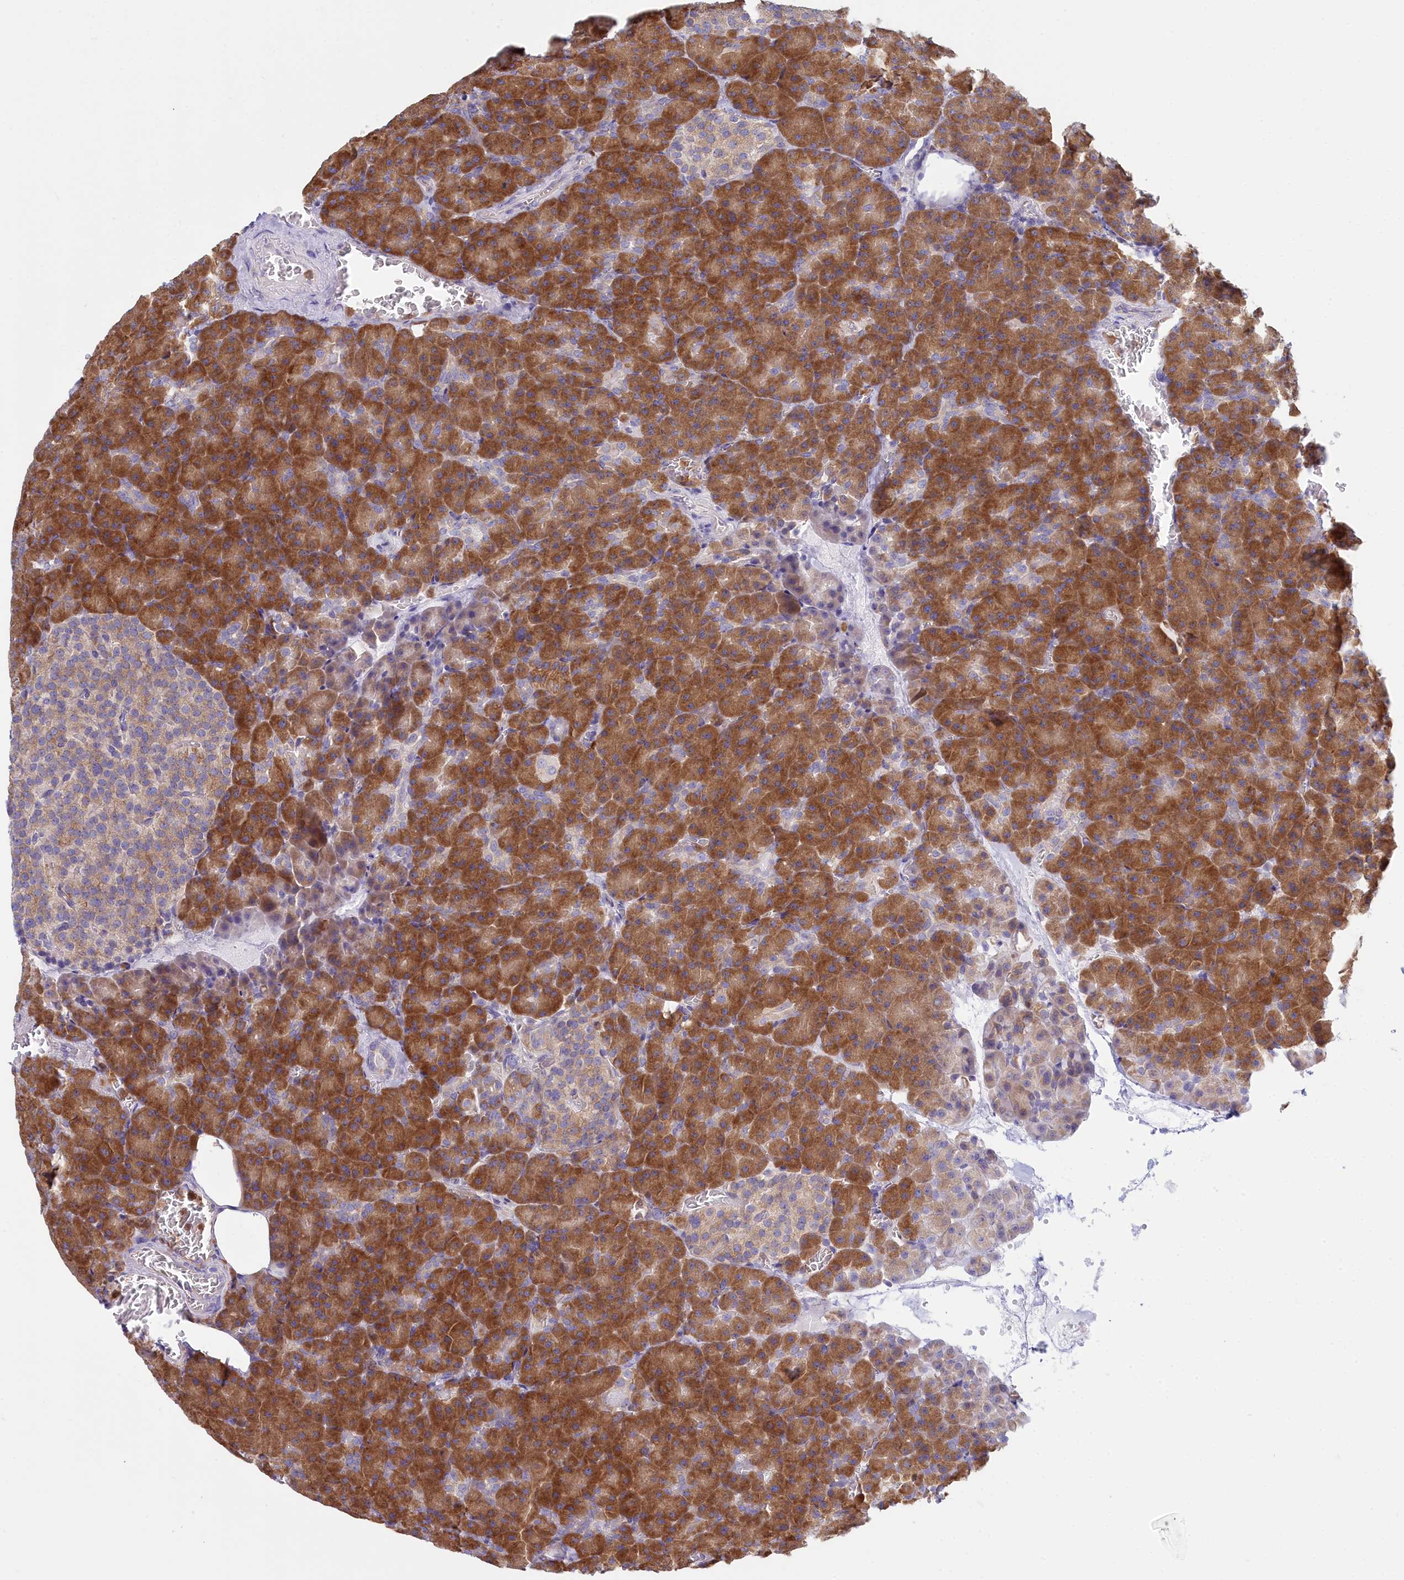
{"staining": {"intensity": "strong", "quantity": ">75%", "location": "cytoplasmic/membranous"}, "tissue": "pancreas", "cell_type": "Exocrine glandular cells", "image_type": "normal", "snomed": [{"axis": "morphology", "description": "Normal tissue, NOS"}, {"axis": "topography", "description": "Pancreas"}], "caption": "Immunohistochemistry micrograph of benign human pancreas stained for a protein (brown), which displays high levels of strong cytoplasmic/membranous staining in approximately >75% of exocrine glandular cells.", "gene": "HM13", "patient": {"sex": "female", "age": 74}}